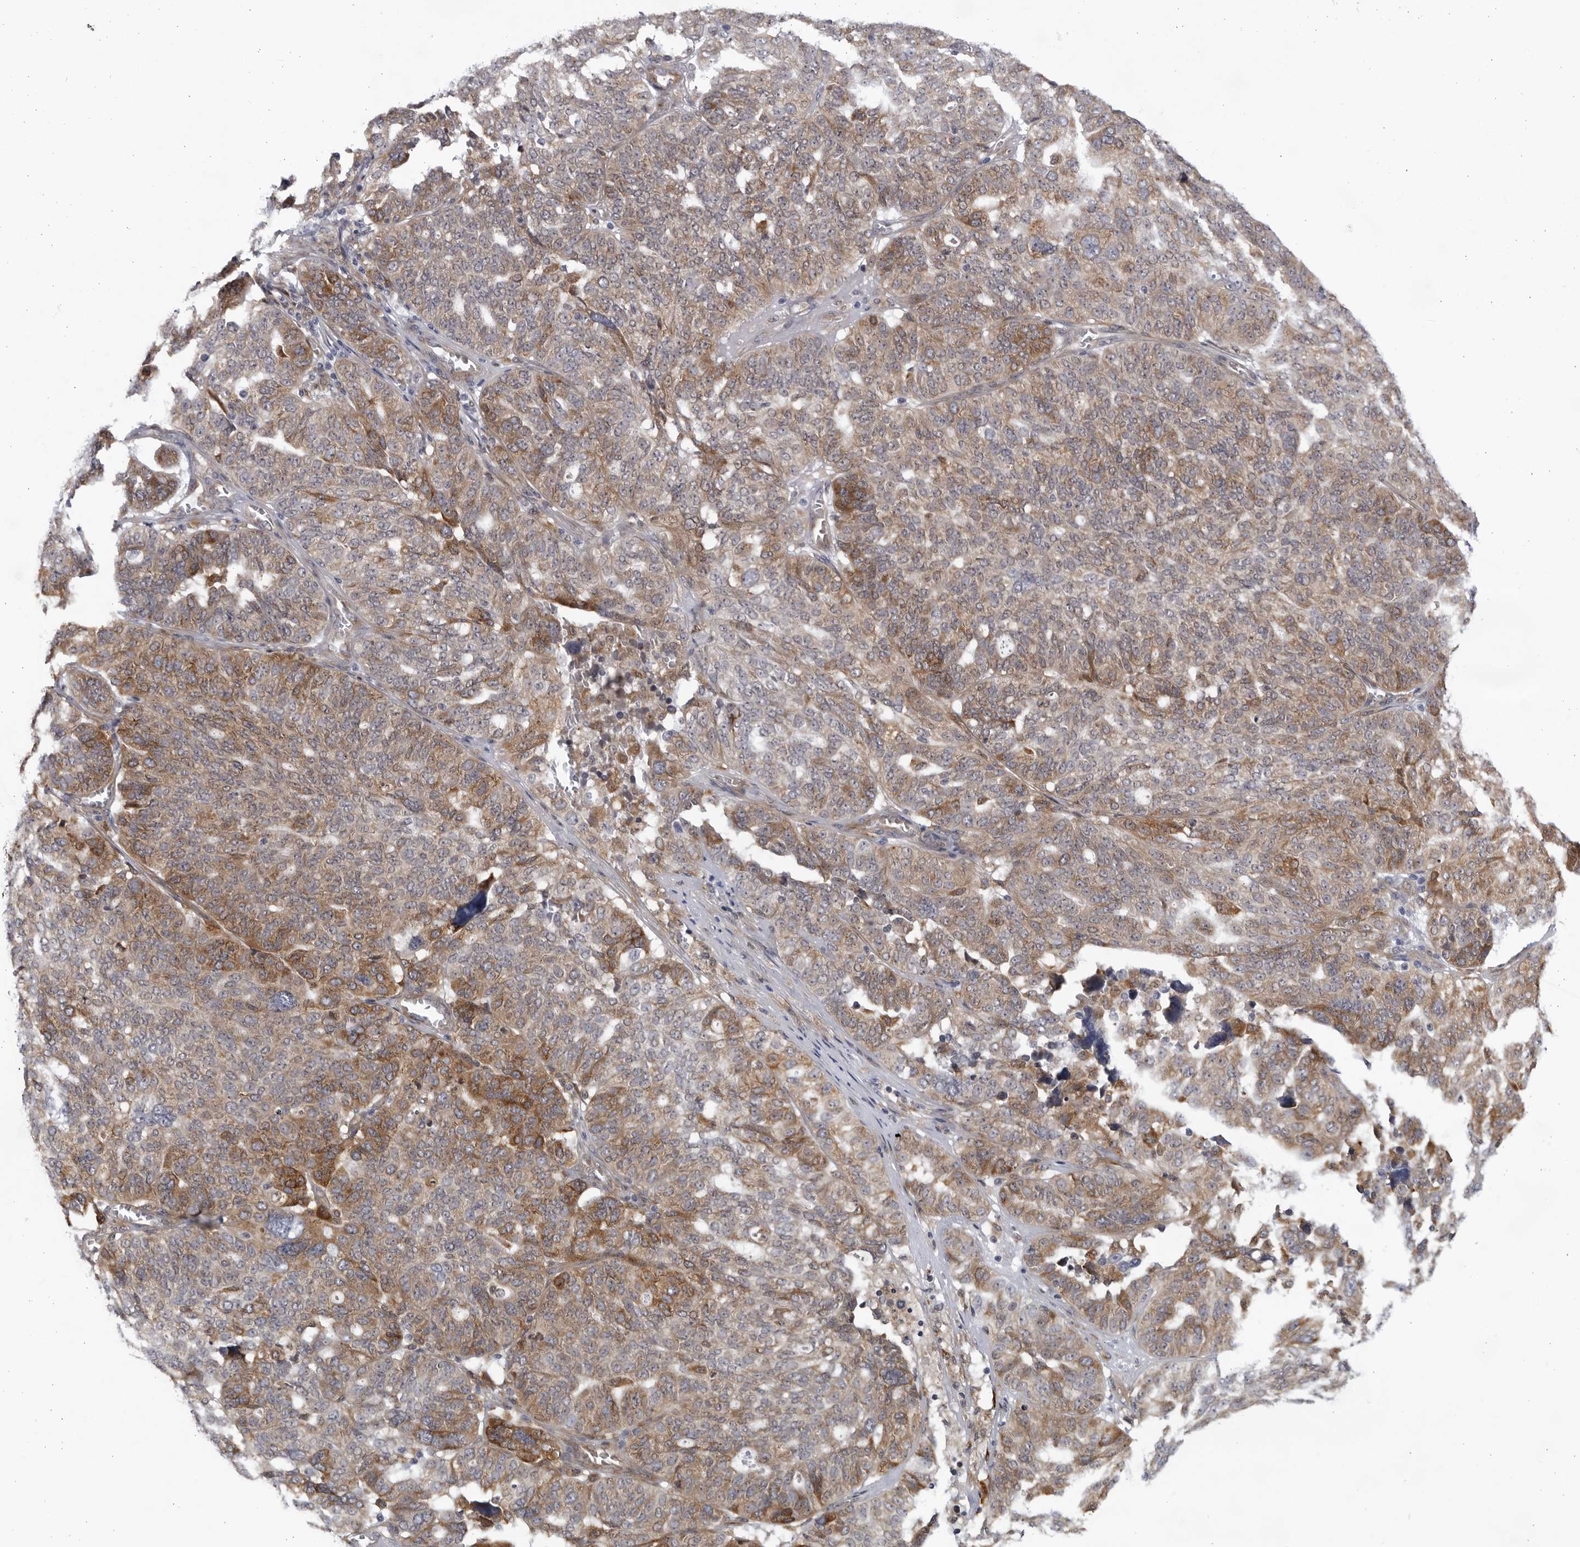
{"staining": {"intensity": "moderate", "quantity": "25%-75%", "location": "cytoplasmic/membranous"}, "tissue": "ovarian cancer", "cell_type": "Tumor cells", "image_type": "cancer", "snomed": [{"axis": "morphology", "description": "Cystadenocarcinoma, serous, NOS"}, {"axis": "topography", "description": "Ovary"}], "caption": "Ovarian cancer stained with DAB (3,3'-diaminobenzidine) immunohistochemistry exhibits medium levels of moderate cytoplasmic/membranous expression in approximately 25%-75% of tumor cells.", "gene": "BMP2K", "patient": {"sex": "female", "age": 59}}